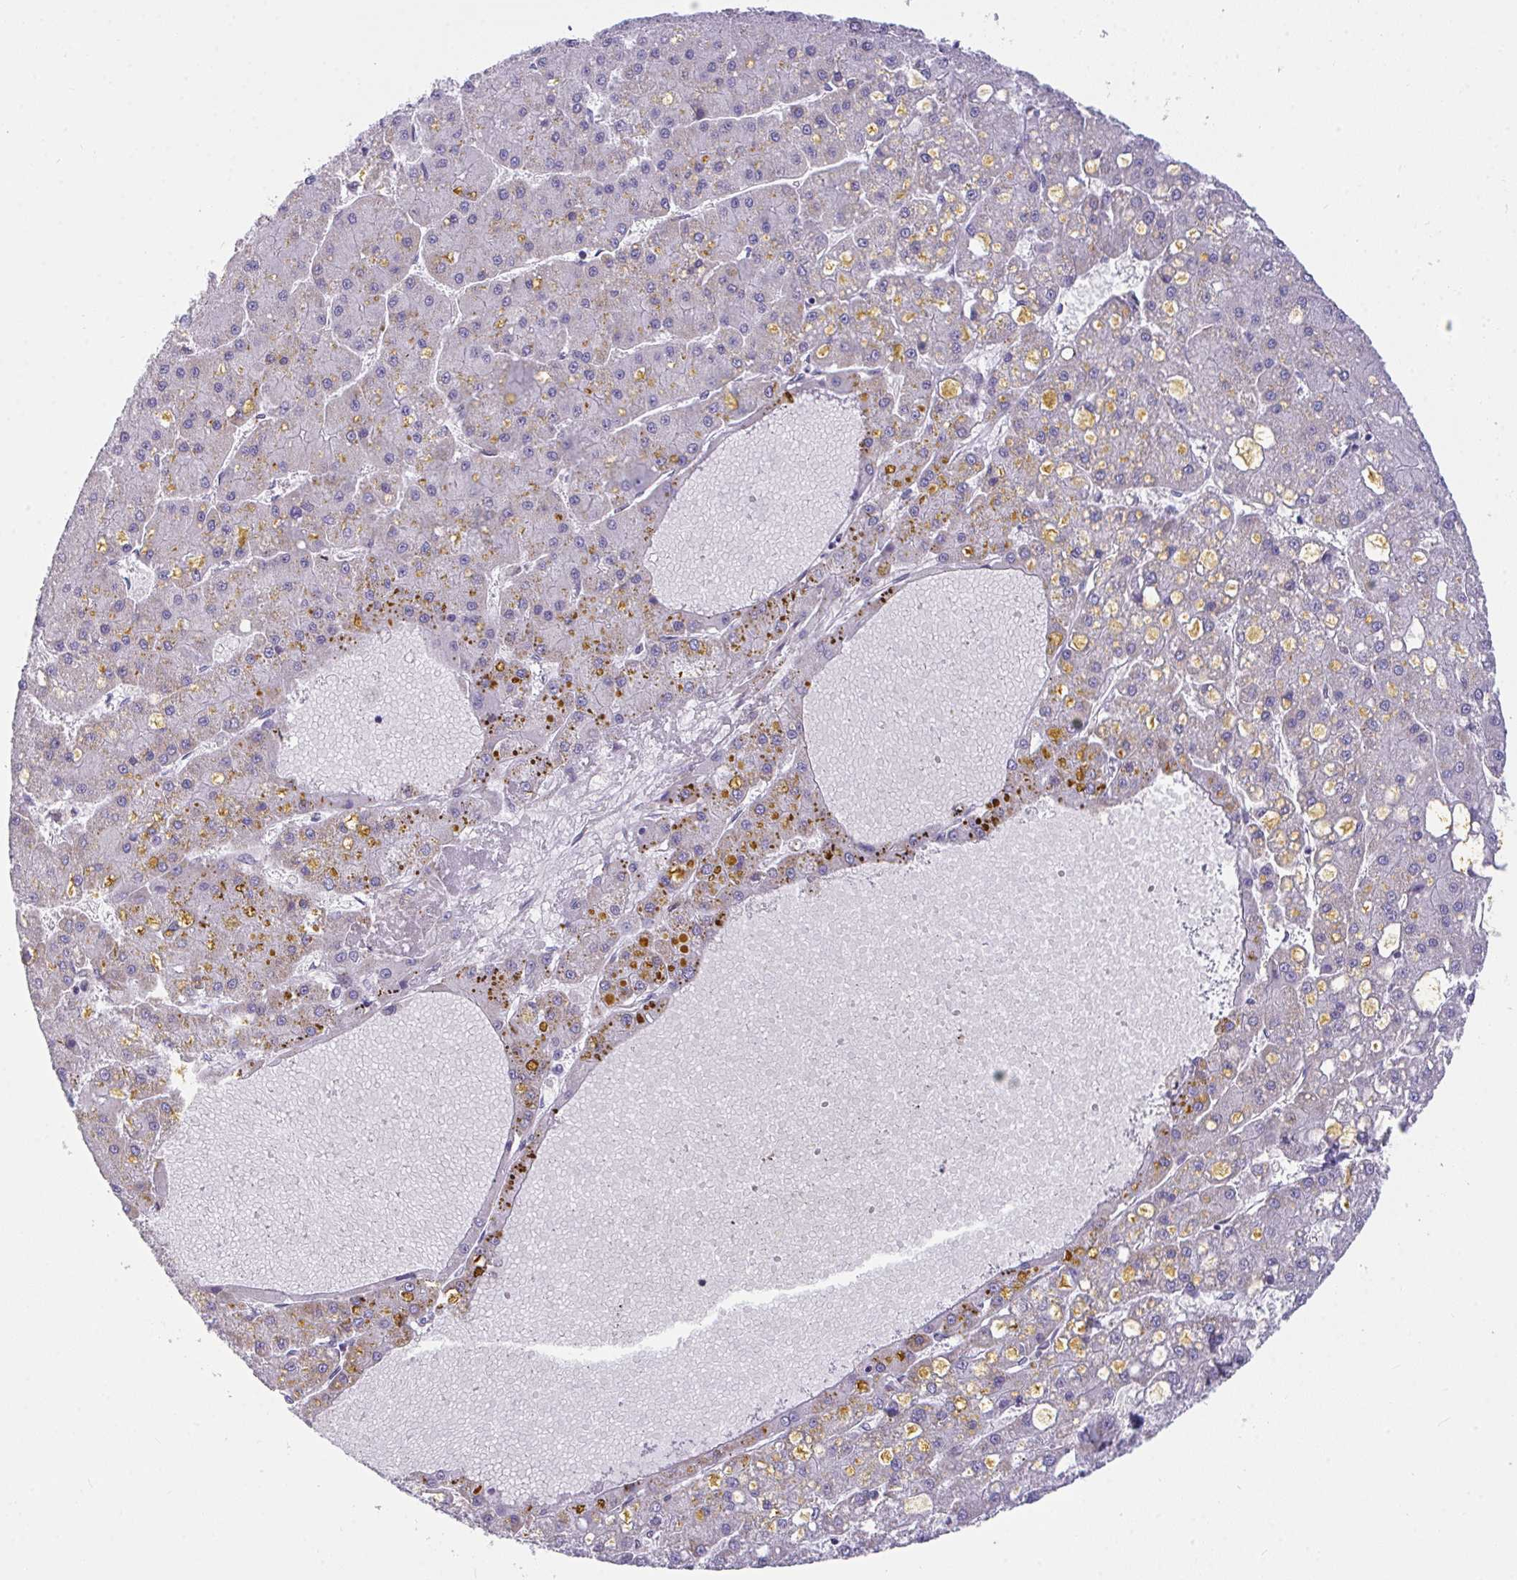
{"staining": {"intensity": "weak", "quantity": "<25%", "location": "cytoplasmic/membranous"}, "tissue": "liver cancer", "cell_type": "Tumor cells", "image_type": "cancer", "snomed": [{"axis": "morphology", "description": "Carcinoma, Hepatocellular, NOS"}, {"axis": "topography", "description": "Liver"}], "caption": "A high-resolution photomicrograph shows immunohistochemistry (IHC) staining of liver cancer (hepatocellular carcinoma), which shows no significant expression in tumor cells. (DAB immunohistochemistry (IHC) with hematoxylin counter stain).", "gene": "SEMA6B", "patient": {"sex": "male", "age": 67}}